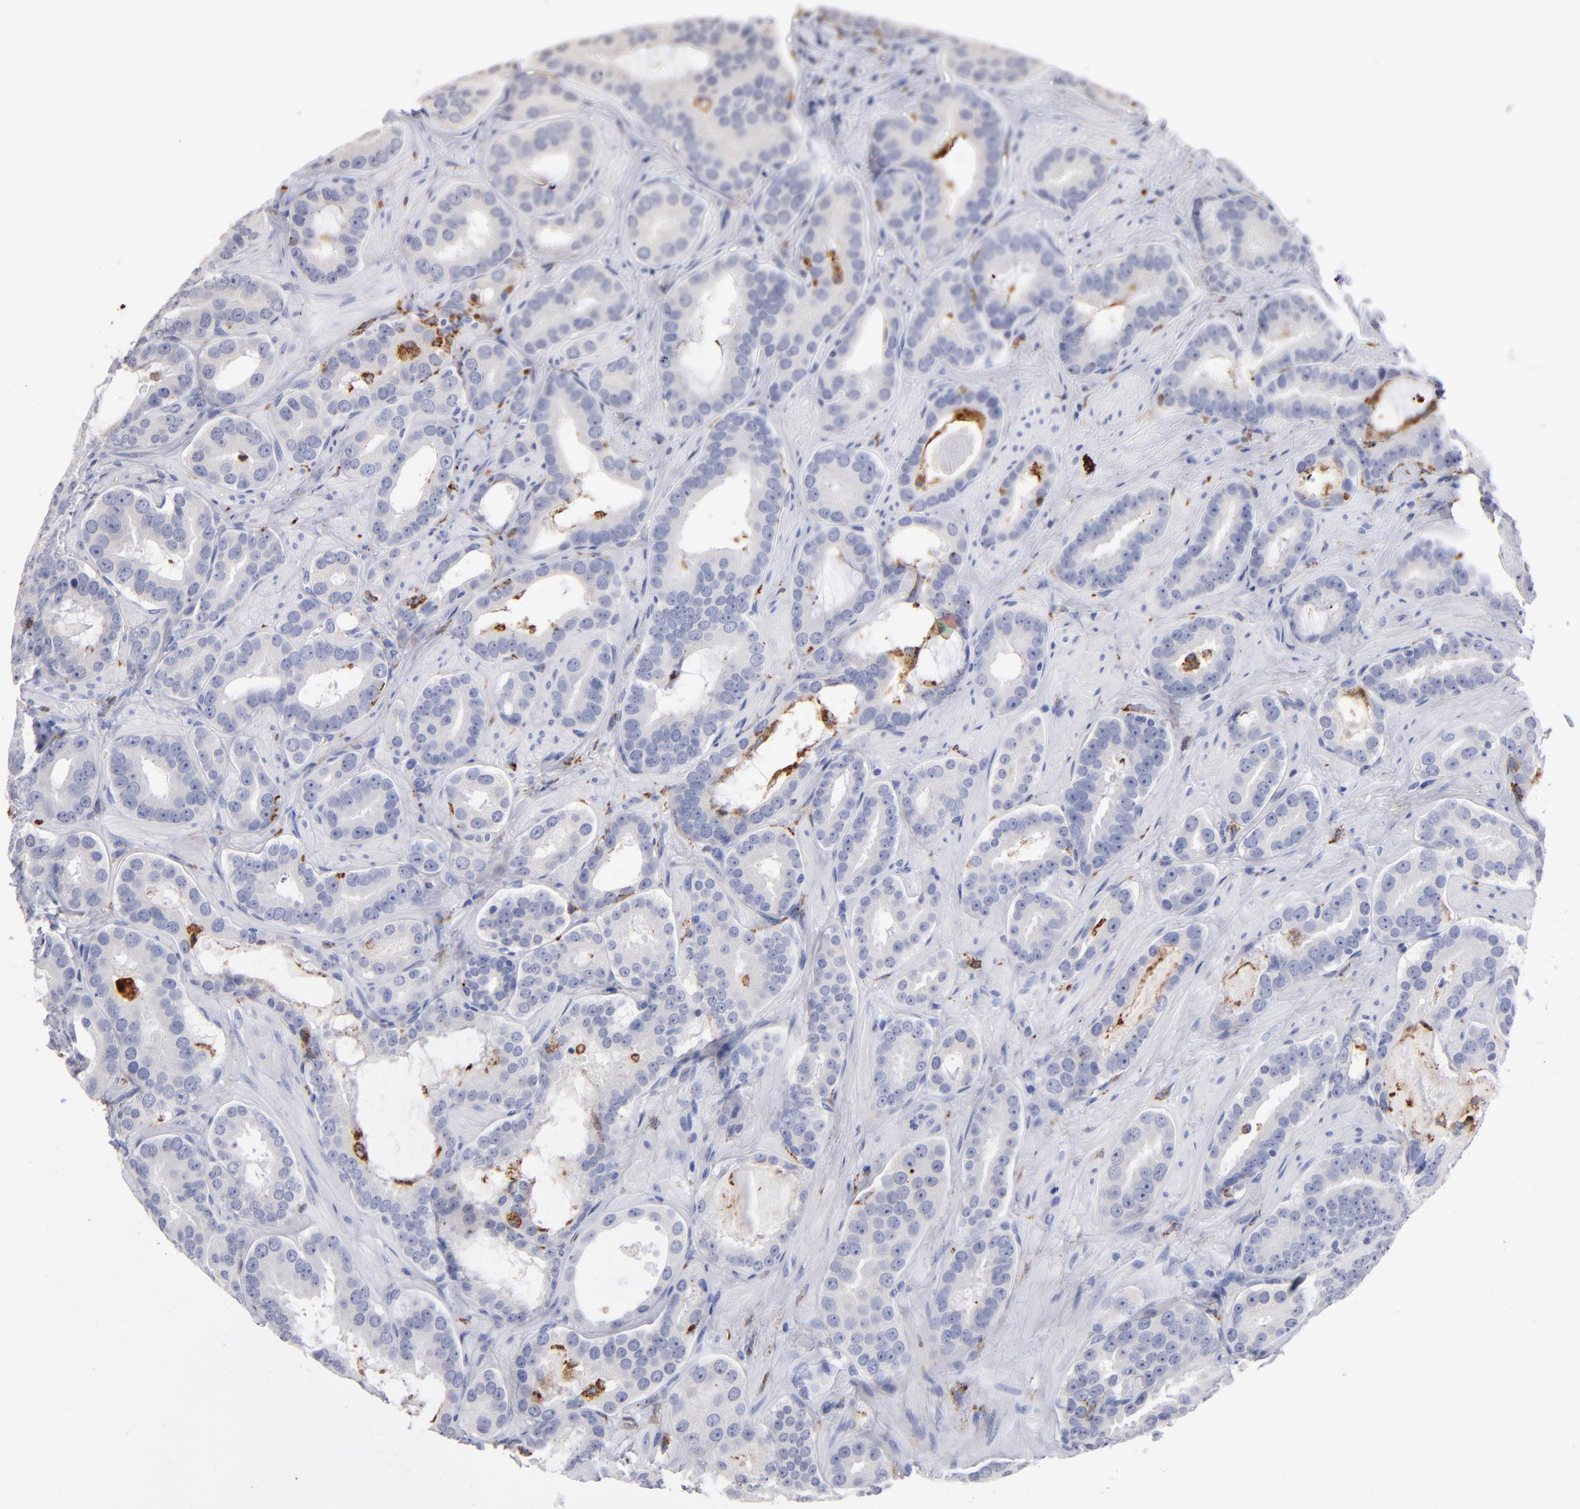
{"staining": {"intensity": "negative", "quantity": "none", "location": "none"}, "tissue": "prostate cancer", "cell_type": "Tumor cells", "image_type": "cancer", "snomed": [{"axis": "morphology", "description": "Adenocarcinoma, Low grade"}, {"axis": "topography", "description": "Prostate"}], "caption": "Immunohistochemistry (IHC) micrograph of adenocarcinoma (low-grade) (prostate) stained for a protein (brown), which shows no staining in tumor cells.", "gene": "CD180", "patient": {"sex": "male", "age": 59}}